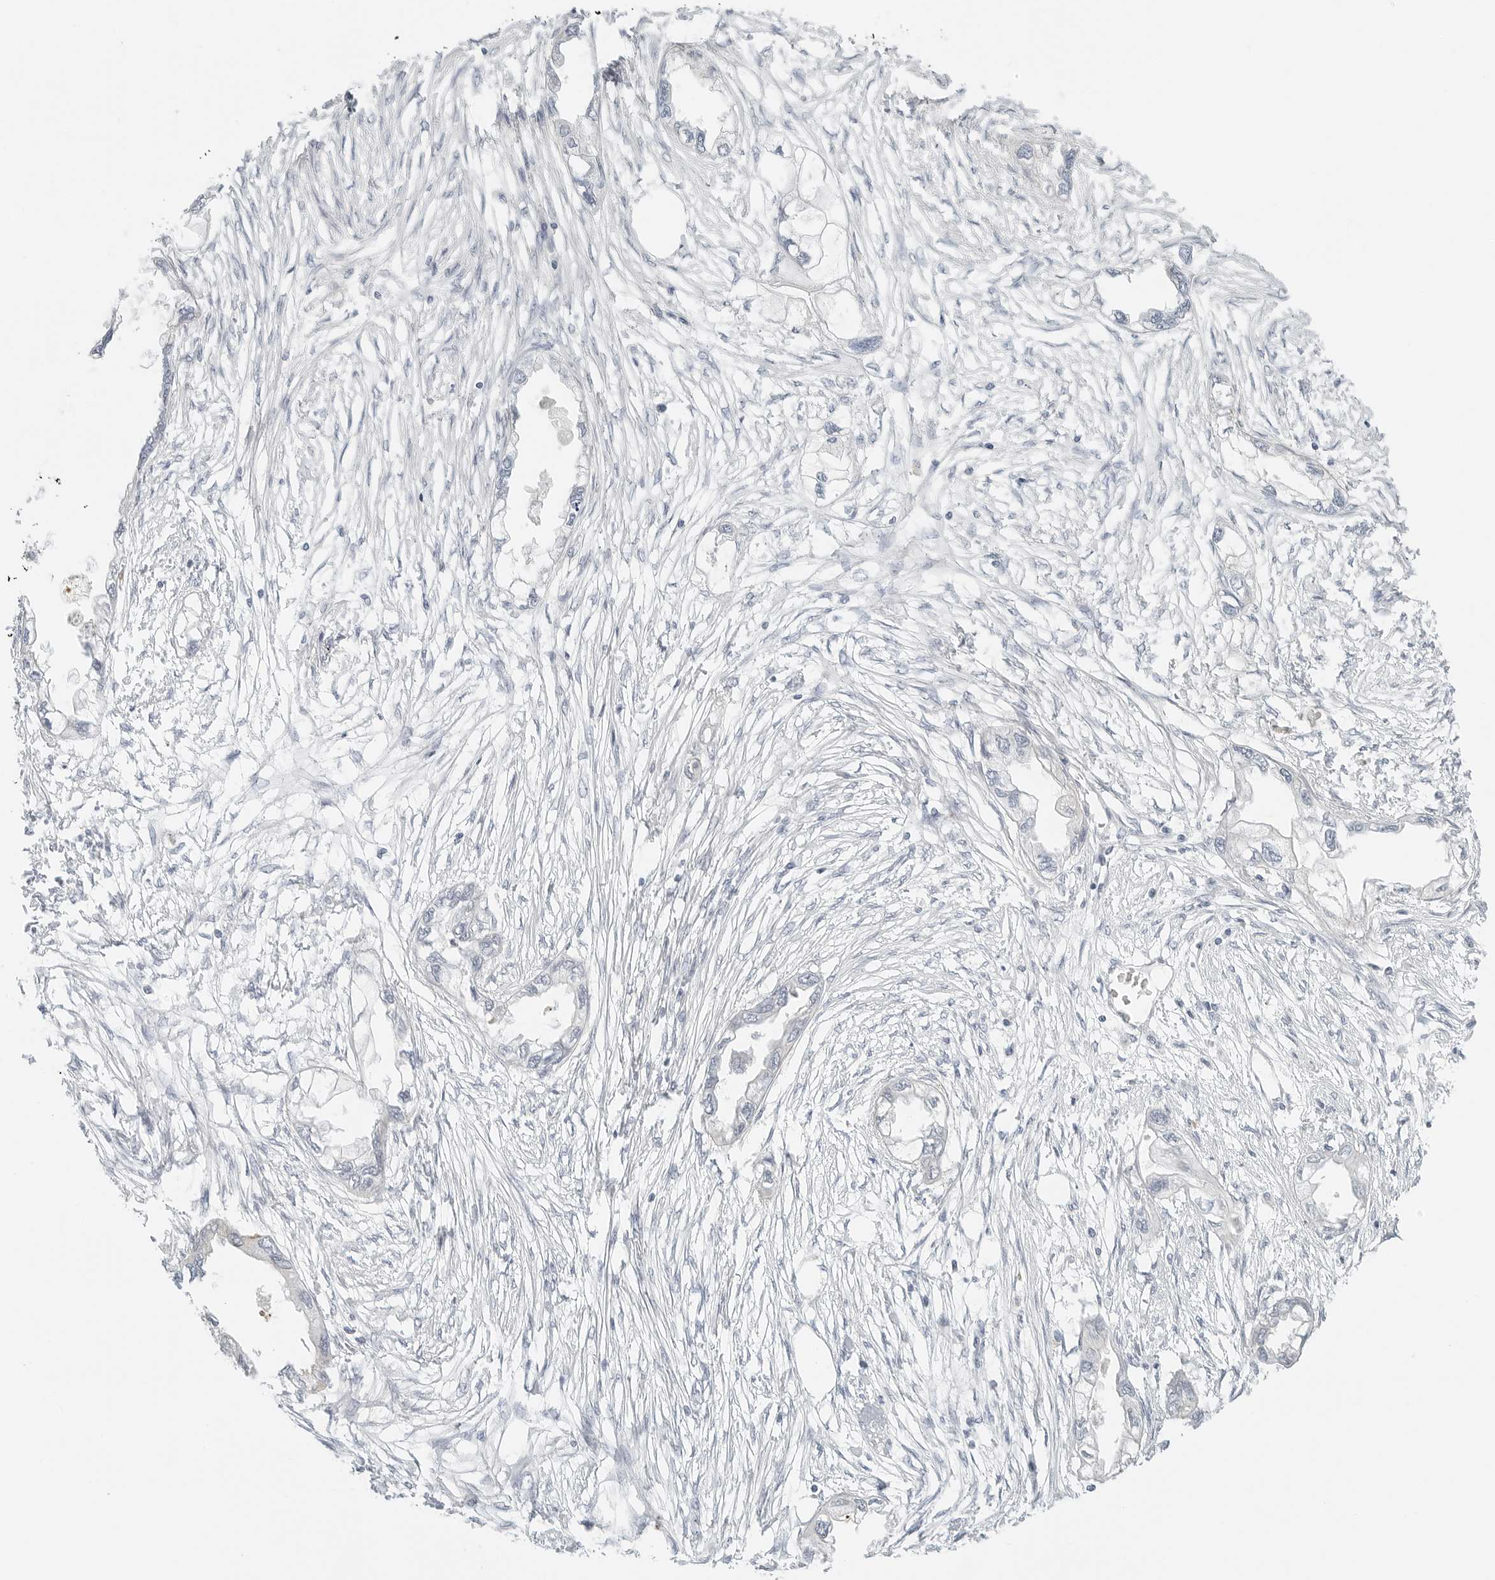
{"staining": {"intensity": "negative", "quantity": "none", "location": "none"}, "tissue": "endometrial cancer", "cell_type": "Tumor cells", "image_type": "cancer", "snomed": [{"axis": "morphology", "description": "Adenocarcinoma, NOS"}, {"axis": "morphology", "description": "Adenocarcinoma, metastatic, NOS"}, {"axis": "topography", "description": "Adipose tissue"}, {"axis": "topography", "description": "Endometrium"}], "caption": "Tumor cells are negative for brown protein staining in endometrial adenocarcinoma.", "gene": "IQCC", "patient": {"sex": "female", "age": 67}}